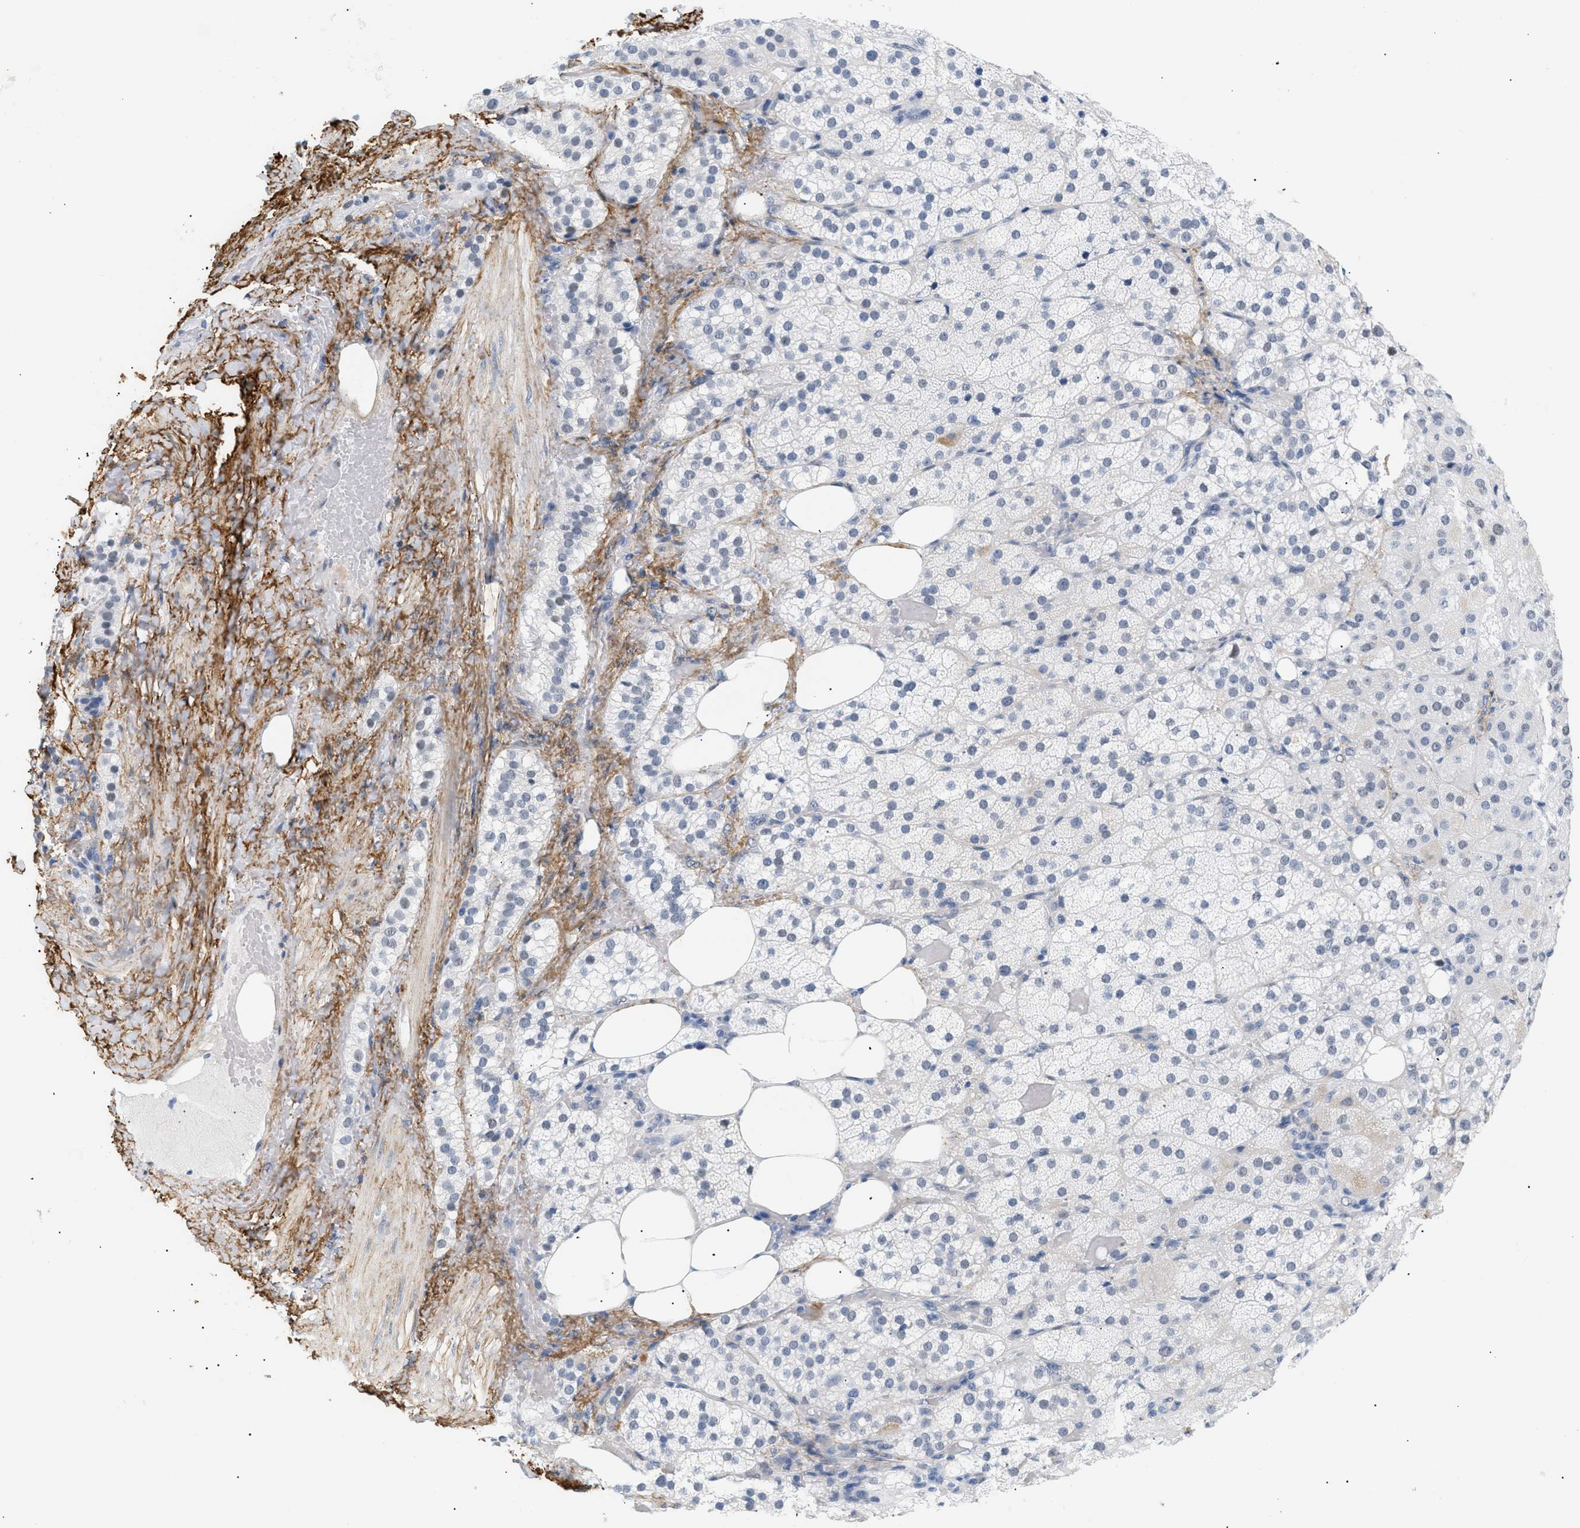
{"staining": {"intensity": "negative", "quantity": "none", "location": "none"}, "tissue": "adrenal gland", "cell_type": "Glandular cells", "image_type": "normal", "snomed": [{"axis": "morphology", "description": "Normal tissue, NOS"}, {"axis": "topography", "description": "Adrenal gland"}], "caption": "Immunohistochemical staining of benign human adrenal gland displays no significant staining in glandular cells.", "gene": "ELN", "patient": {"sex": "female", "age": 59}}